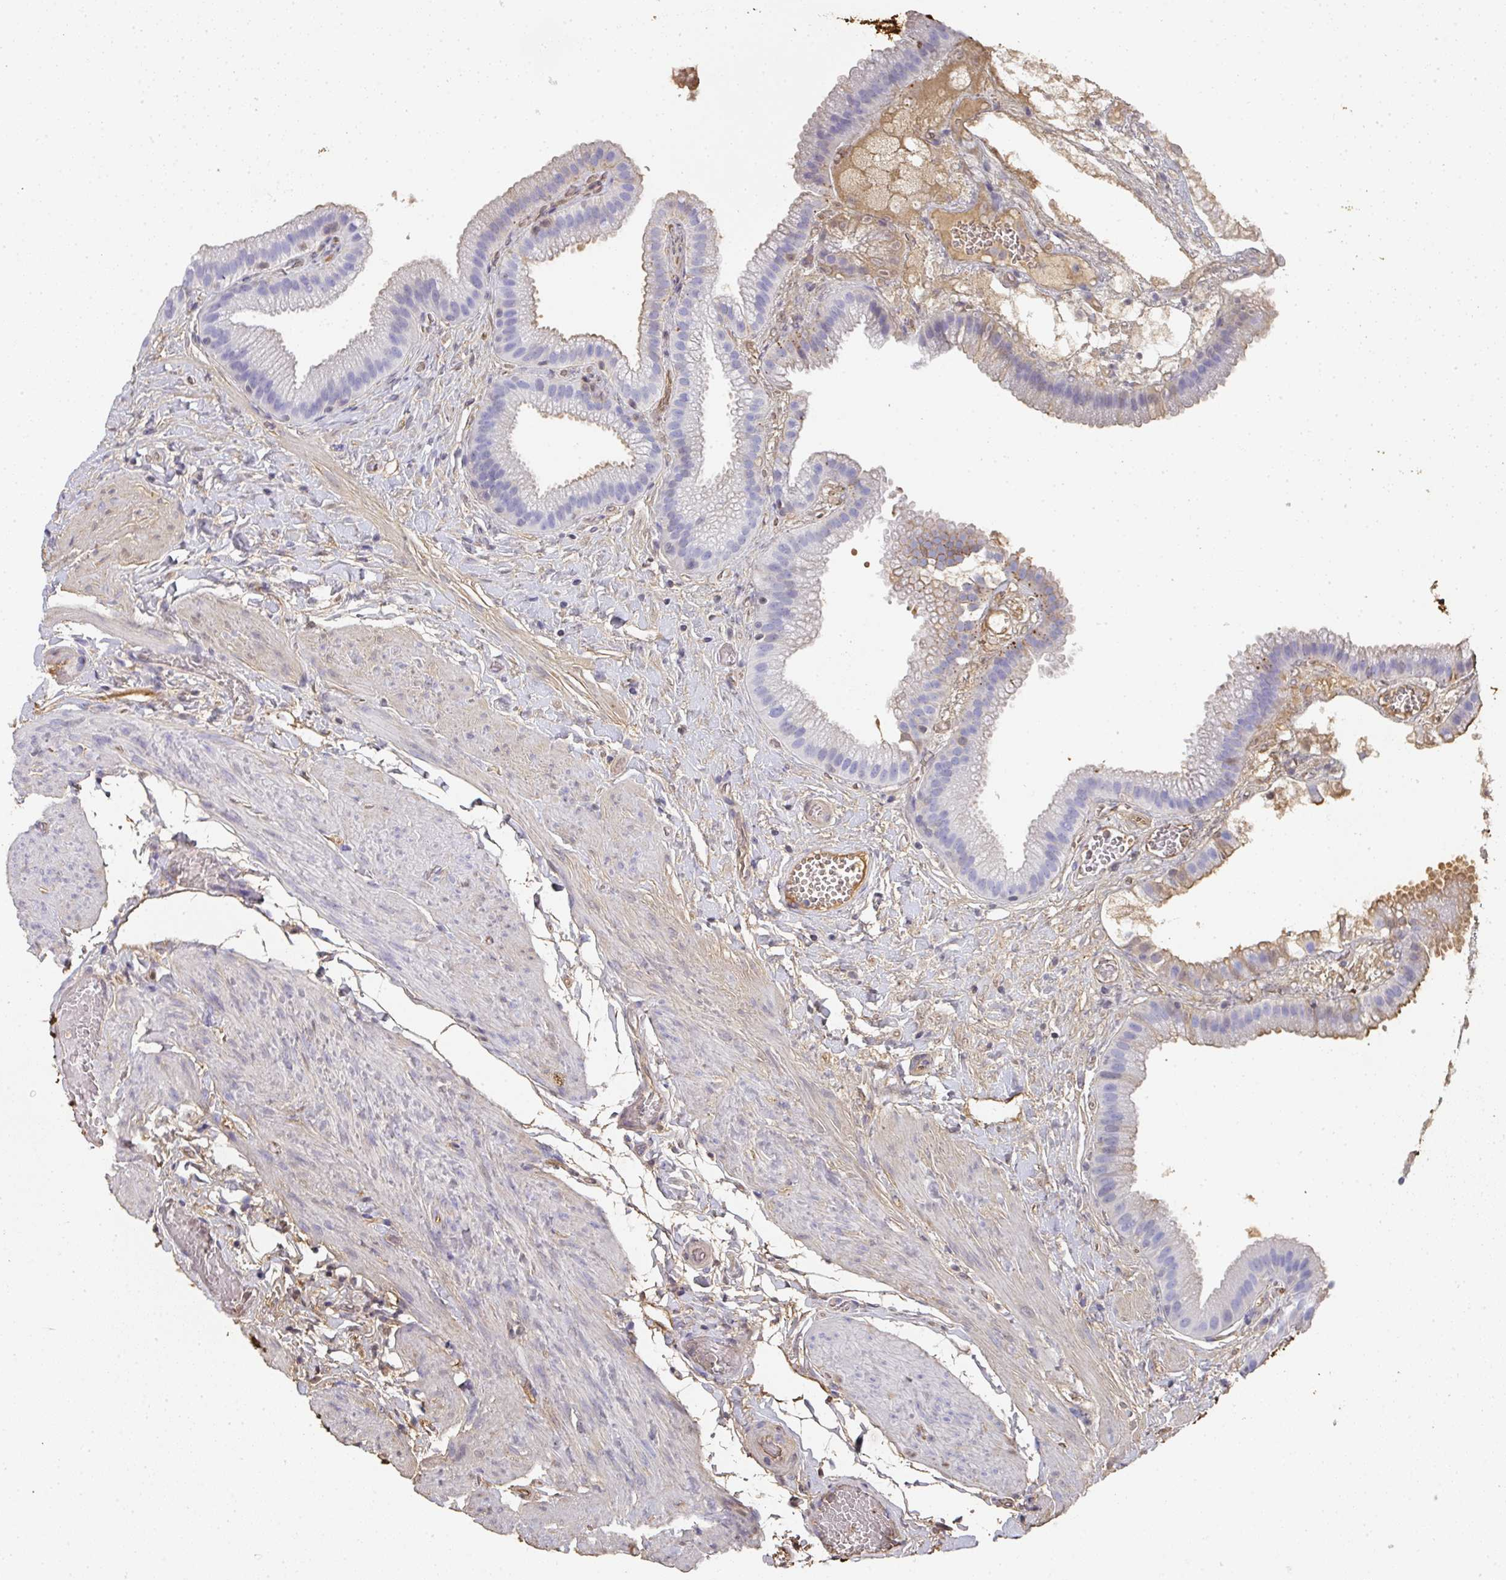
{"staining": {"intensity": "moderate", "quantity": "25%-75%", "location": "cytoplasmic/membranous"}, "tissue": "gallbladder", "cell_type": "Glandular cells", "image_type": "normal", "snomed": [{"axis": "morphology", "description": "Normal tissue, NOS"}, {"axis": "topography", "description": "Gallbladder"}], "caption": "Human gallbladder stained with a brown dye demonstrates moderate cytoplasmic/membranous positive staining in approximately 25%-75% of glandular cells.", "gene": "ALB", "patient": {"sex": "female", "age": 63}}